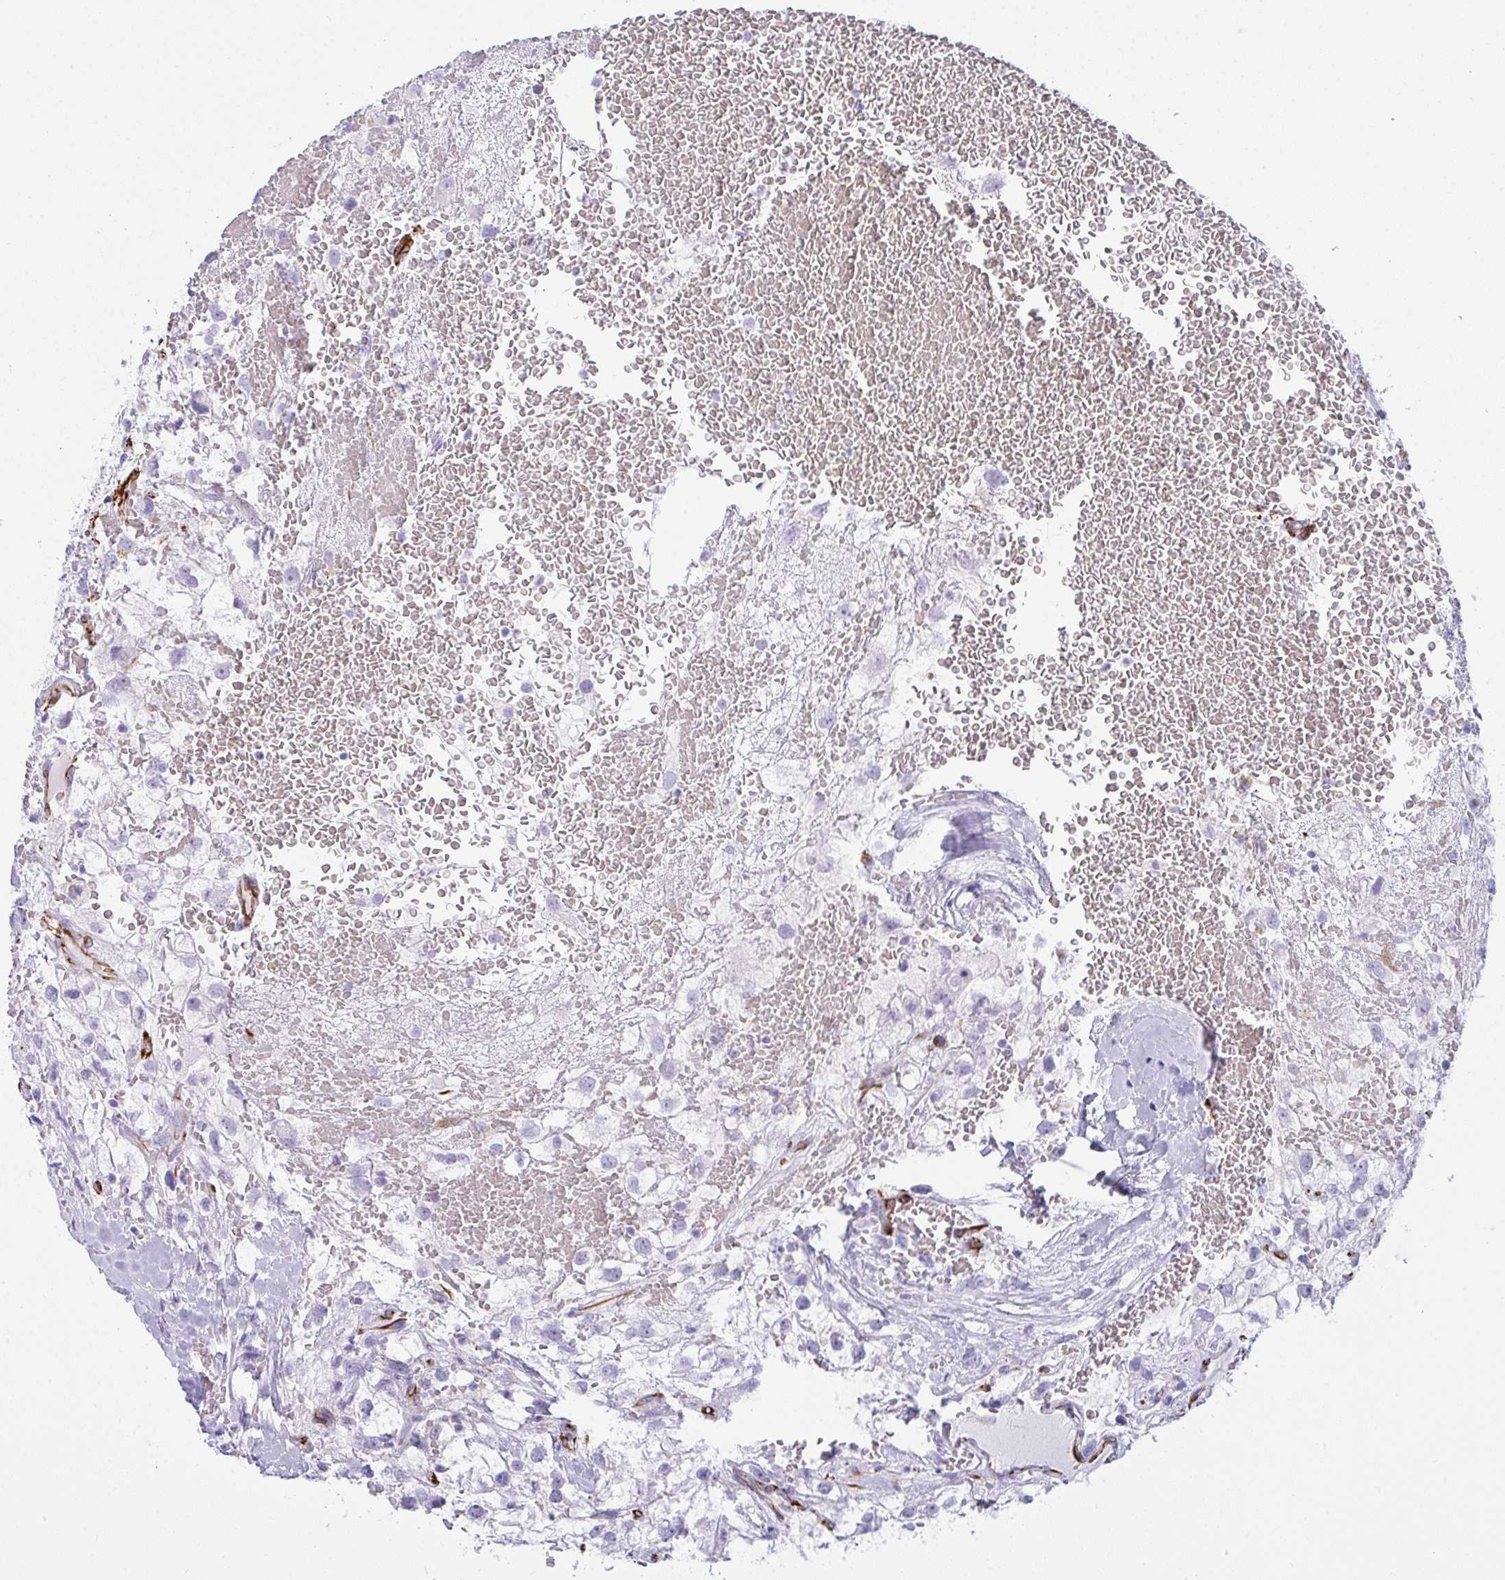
{"staining": {"intensity": "negative", "quantity": "none", "location": "none"}, "tissue": "renal cancer", "cell_type": "Tumor cells", "image_type": "cancer", "snomed": [{"axis": "morphology", "description": "Adenocarcinoma, NOS"}, {"axis": "topography", "description": "Kidney"}], "caption": "This is a micrograph of immunohistochemistry staining of renal adenocarcinoma, which shows no positivity in tumor cells.", "gene": "SLC35B1", "patient": {"sex": "male", "age": 59}}